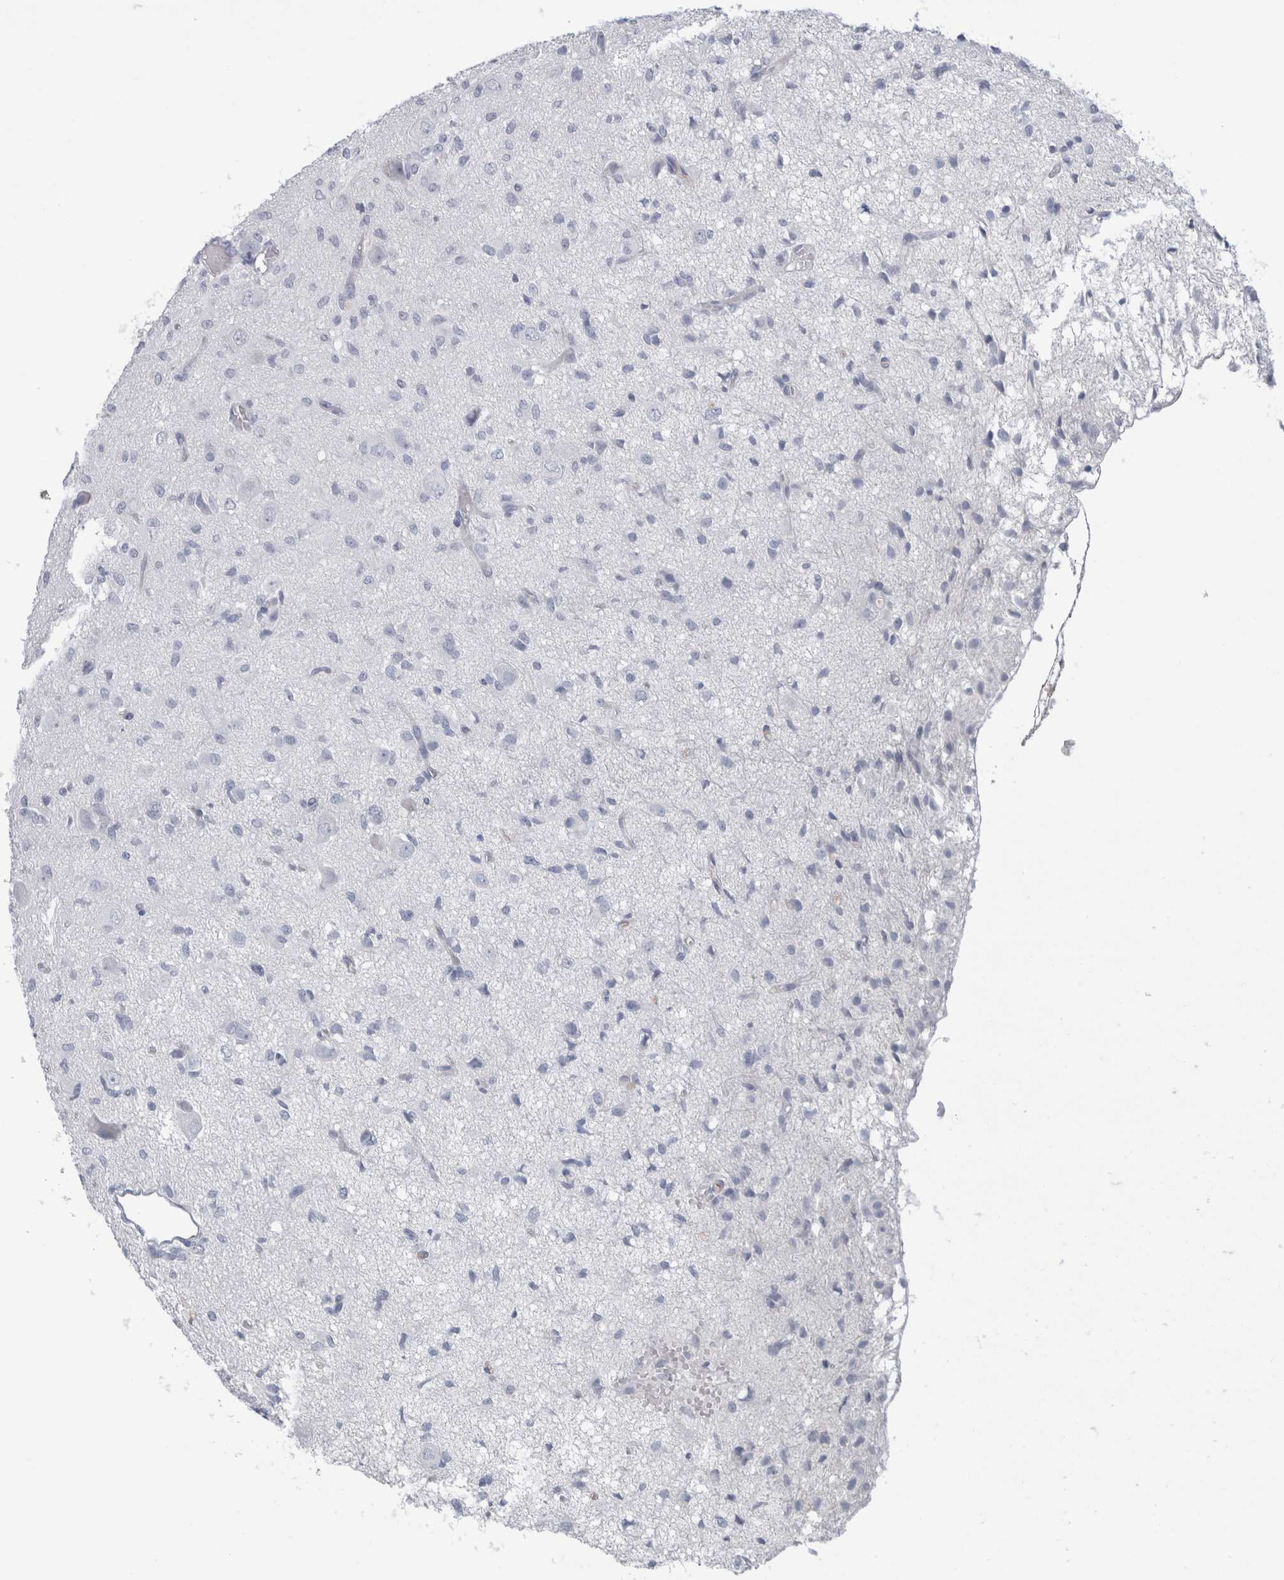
{"staining": {"intensity": "negative", "quantity": "none", "location": "none"}, "tissue": "glioma", "cell_type": "Tumor cells", "image_type": "cancer", "snomed": [{"axis": "morphology", "description": "Glioma, malignant, High grade"}, {"axis": "topography", "description": "Brain"}], "caption": "This is a micrograph of immunohistochemistry staining of malignant glioma (high-grade), which shows no staining in tumor cells.", "gene": "IL6", "patient": {"sex": "female", "age": 59}}